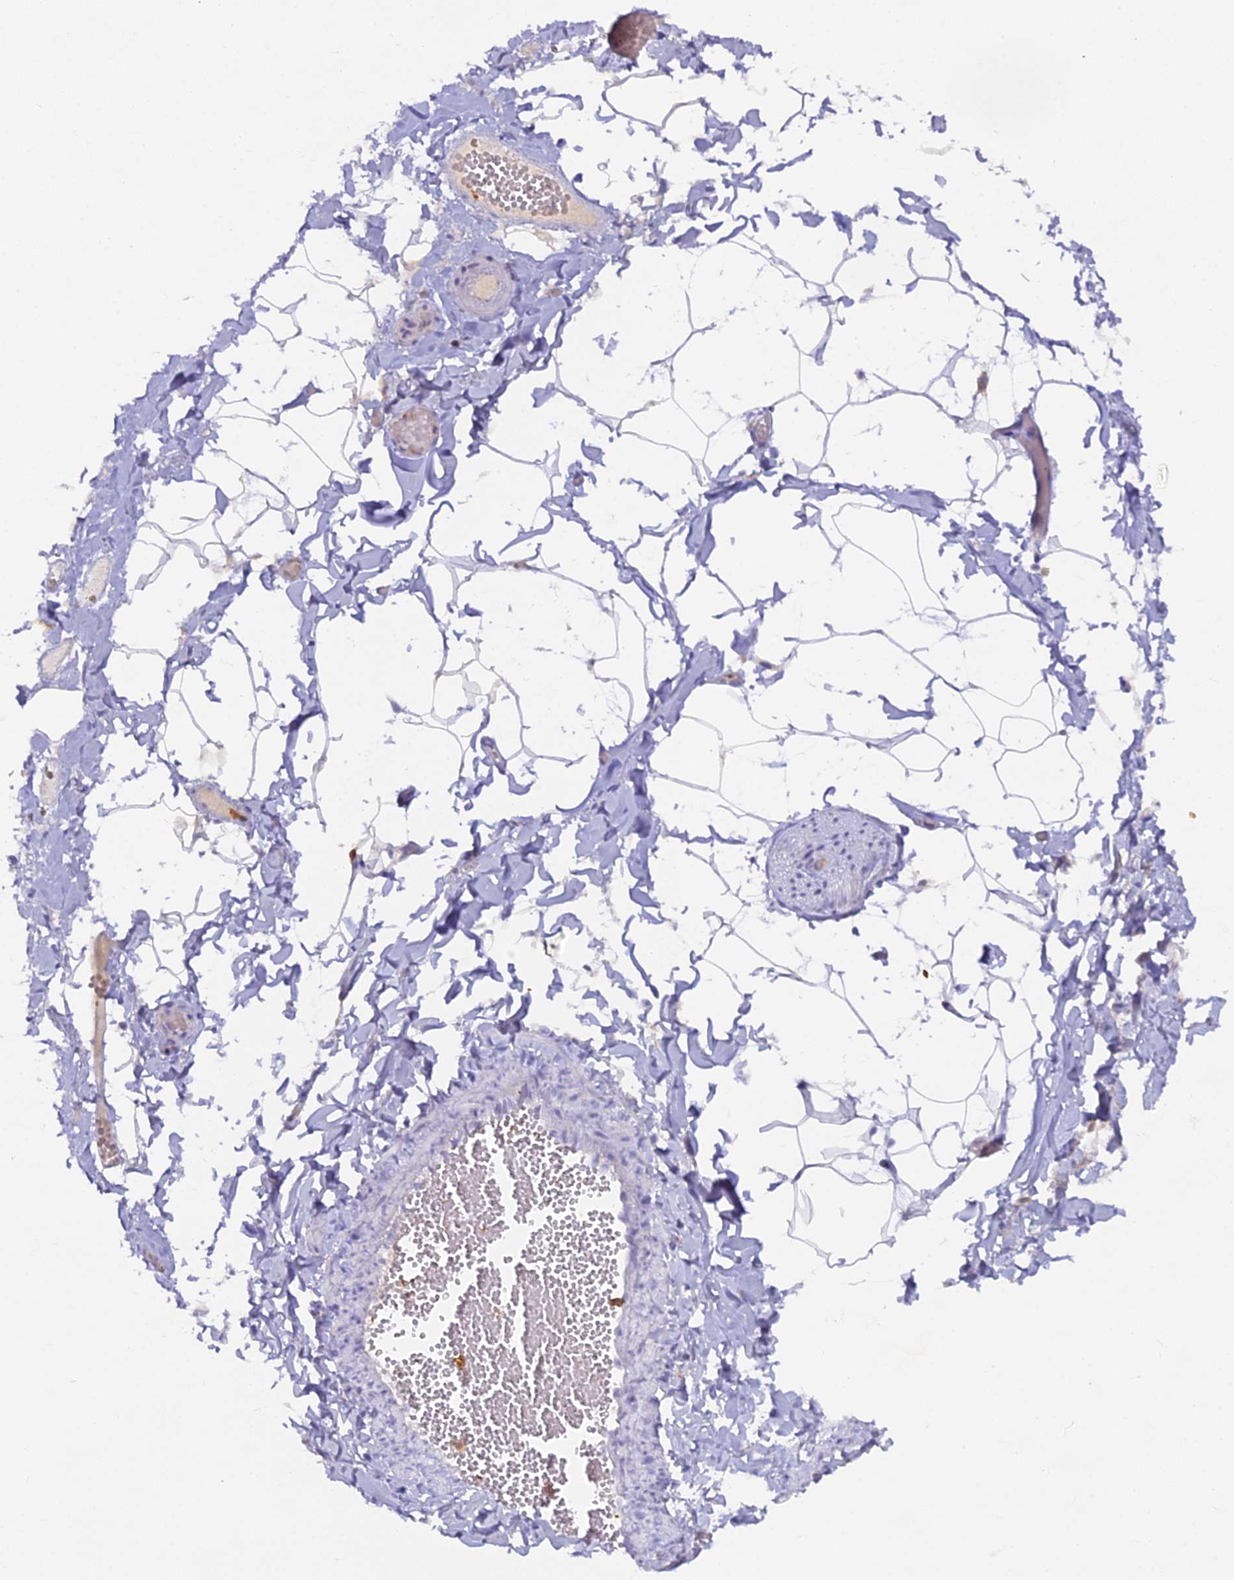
{"staining": {"intensity": "weak", "quantity": "<25%", "location": "cytoplasmic/membranous"}, "tissue": "adipose tissue", "cell_type": "Adipocytes", "image_type": "normal", "snomed": [{"axis": "morphology", "description": "Normal tissue, NOS"}, {"axis": "topography", "description": "Gallbladder"}, {"axis": "topography", "description": "Peripheral nerve tissue"}], "caption": "A histopathology image of human adipose tissue is negative for staining in adipocytes. (DAB immunohistochemistry (IHC), high magnification).", "gene": "FYB1", "patient": {"sex": "male", "age": 38}}